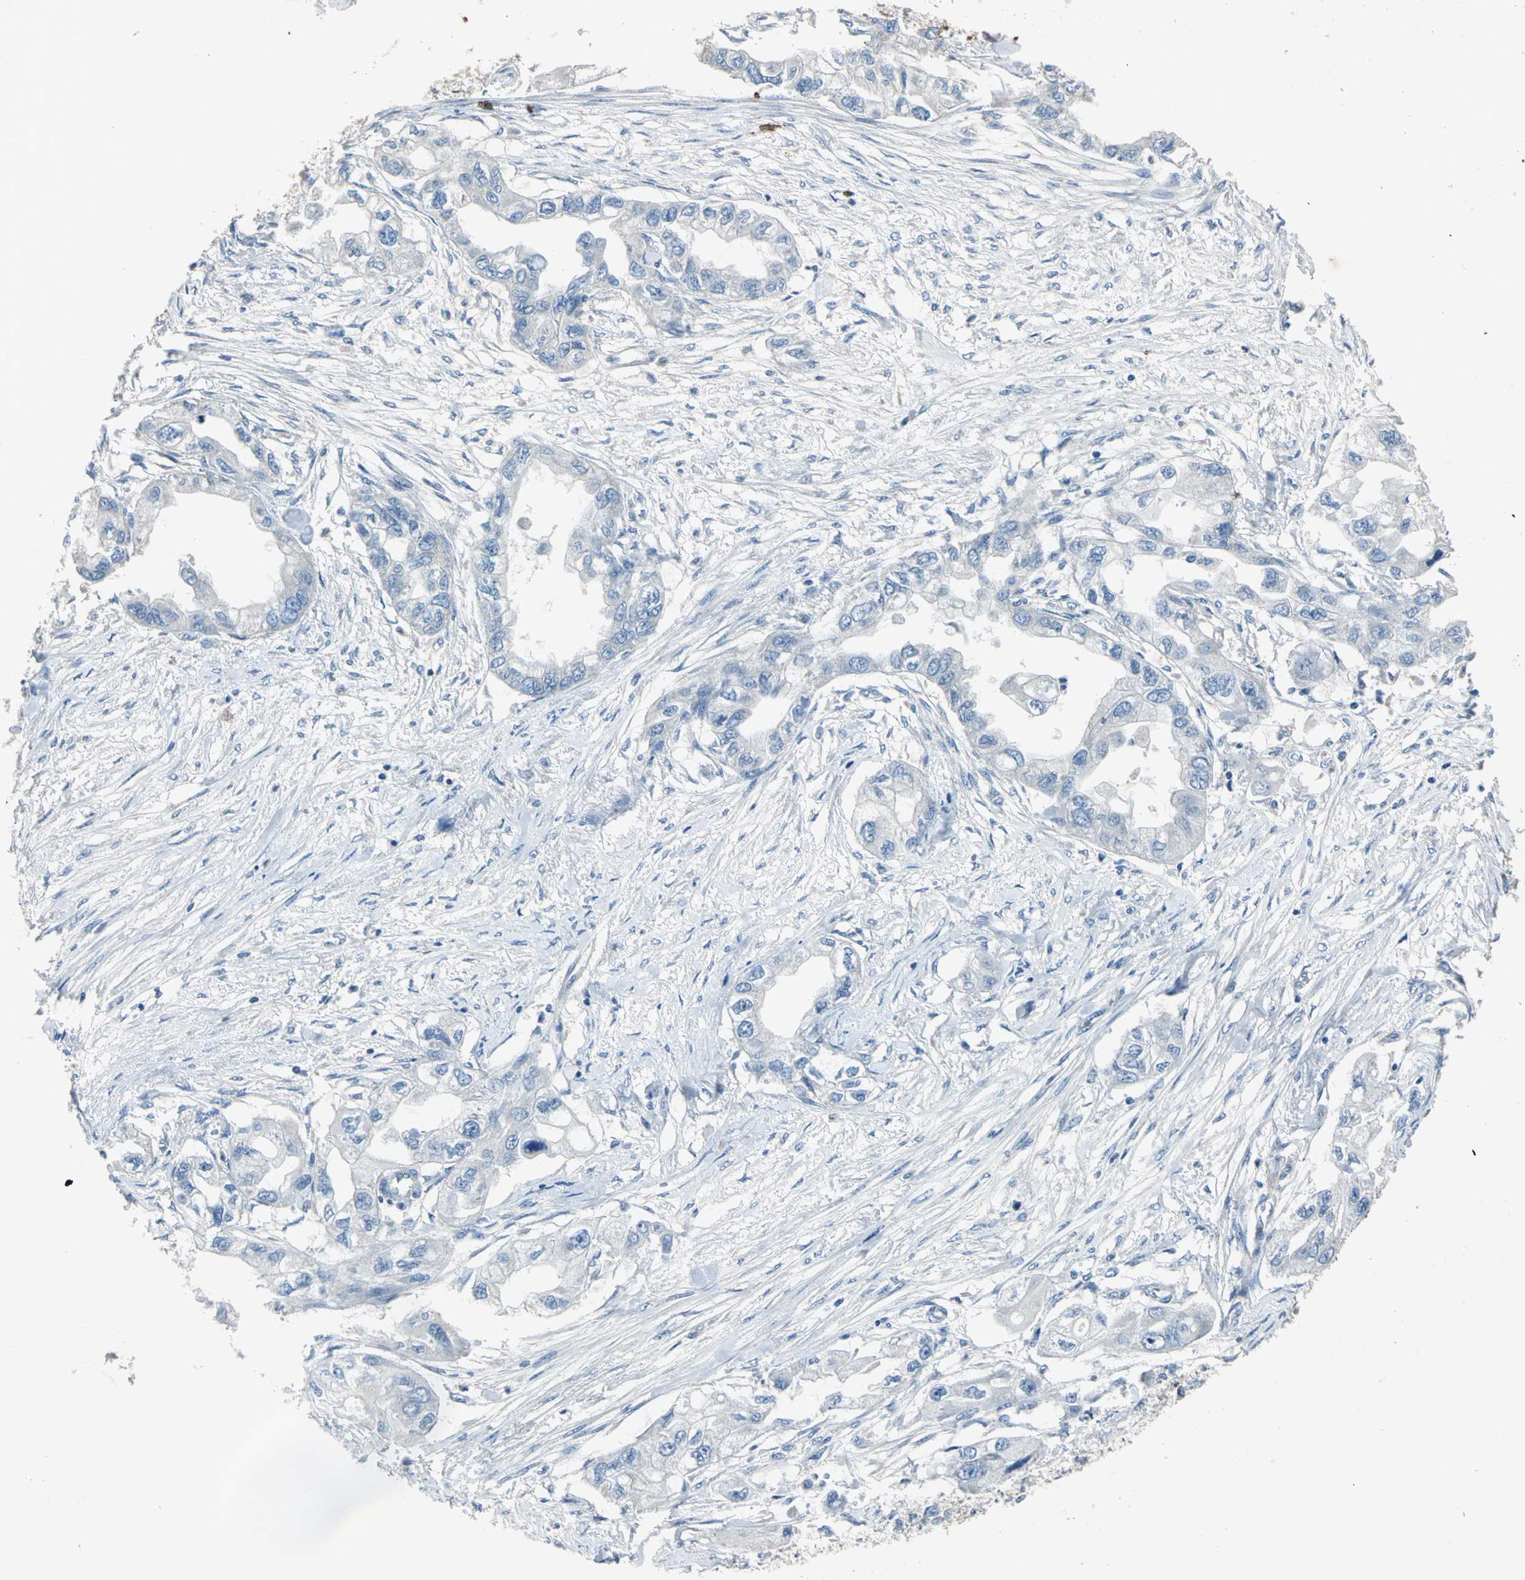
{"staining": {"intensity": "negative", "quantity": "none", "location": "none"}, "tissue": "endometrial cancer", "cell_type": "Tumor cells", "image_type": "cancer", "snomed": [{"axis": "morphology", "description": "Adenocarcinoma, NOS"}, {"axis": "topography", "description": "Endometrium"}], "caption": "Immunohistochemistry (IHC) photomicrograph of neoplastic tissue: endometrial adenocarcinoma stained with DAB (3,3'-diaminobenzidine) shows no significant protein staining in tumor cells. (Immunohistochemistry (IHC), brightfield microscopy, high magnification).", "gene": "EFNB3", "patient": {"sex": "female", "age": 67}}